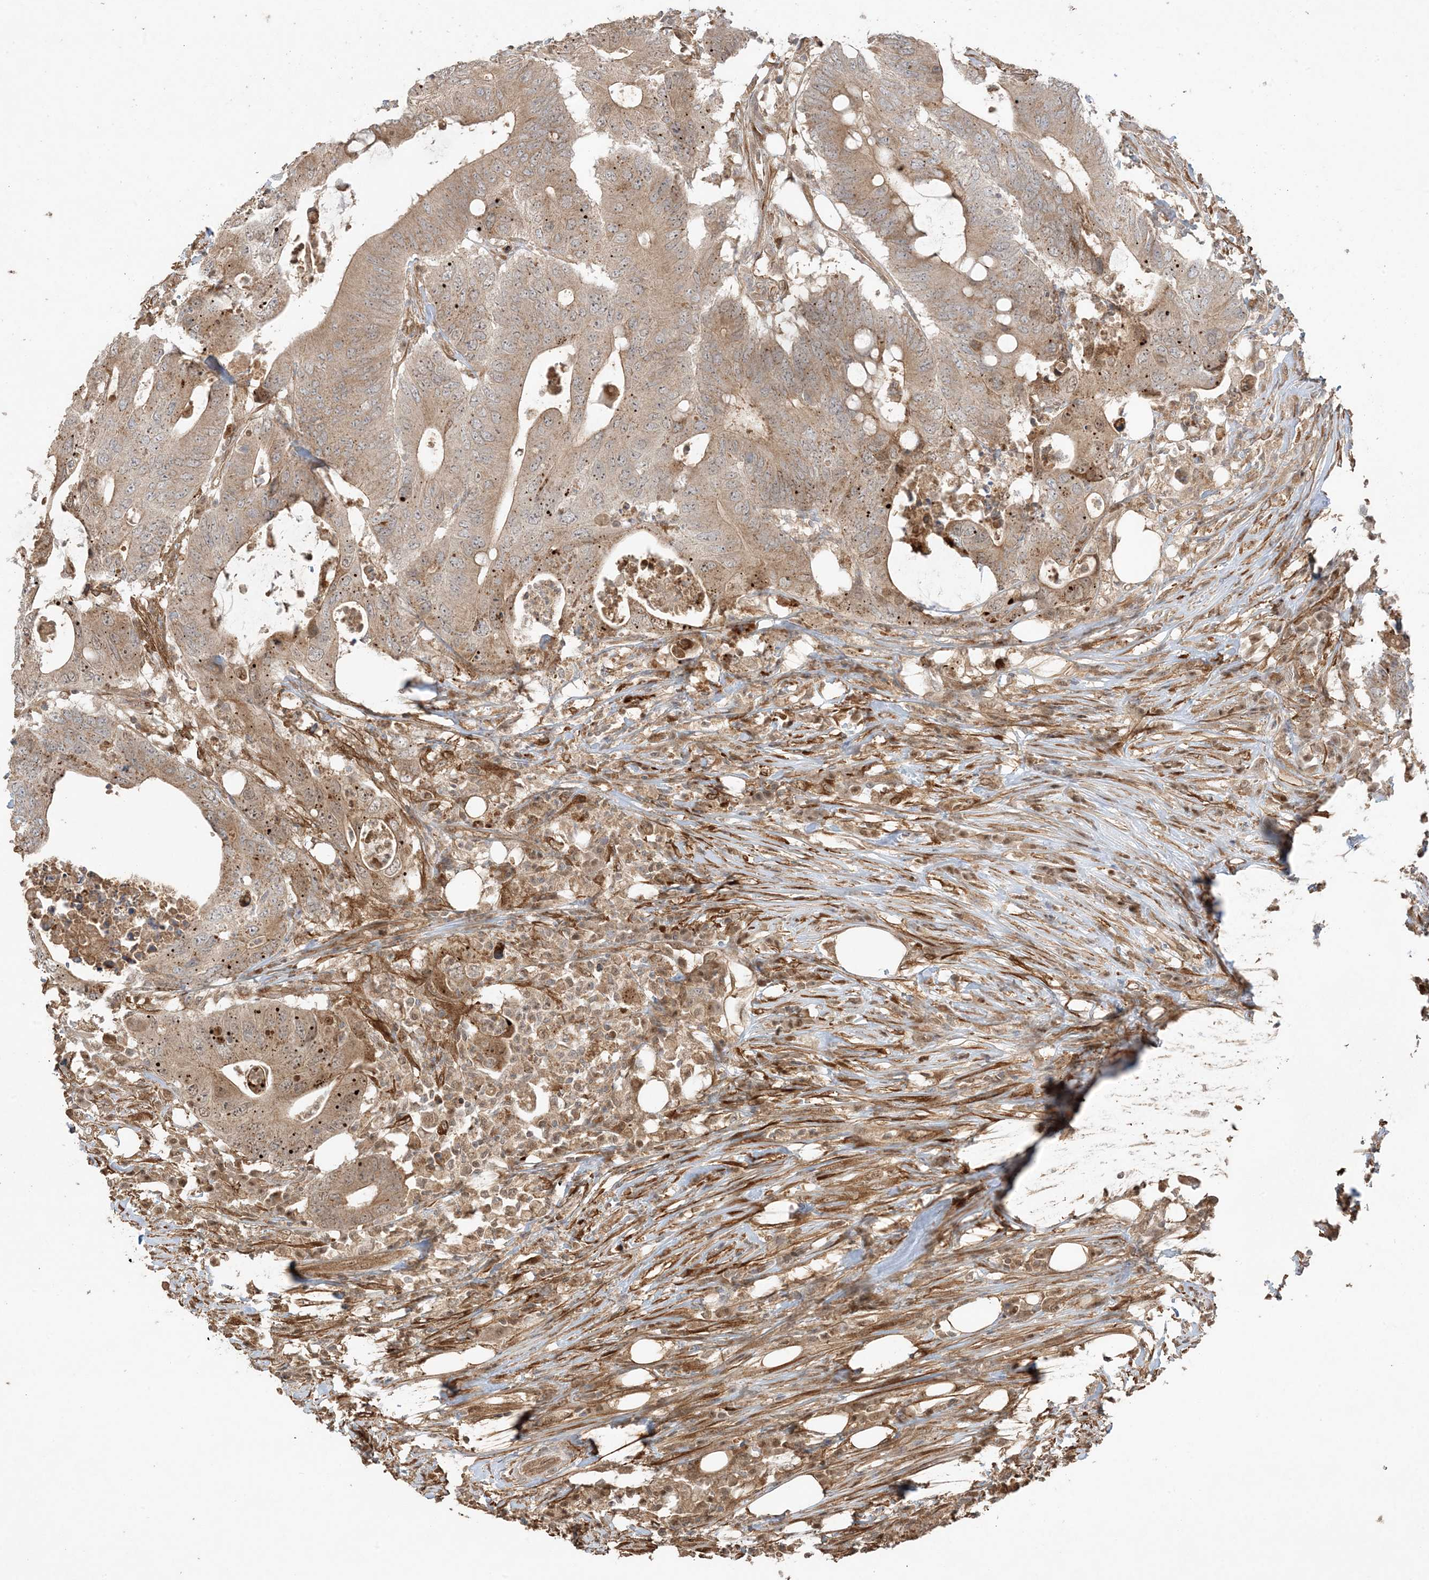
{"staining": {"intensity": "moderate", "quantity": "25%-75%", "location": "cytoplasmic/membranous"}, "tissue": "colorectal cancer", "cell_type": "Tumor cells", "image_type": "cancer", "snomed": [{"axis": "morphology", "description": "Adenocarcinoma, NOS"}, {"axis": "topography", "description": "Colon"}], "caption": "IHC of colorectal cancer (adenocarcinoma) reveals medium levels of moderate cytoplasmic/membranous expression in approximately 25%-75% of tumor cells. Using DAB (brown) and hematoxylin (blue) stains, captured at high magnification using brightfield microscopy.", "gene": "ZBTB41", "patient": {"sex": "male", "age": 71}}